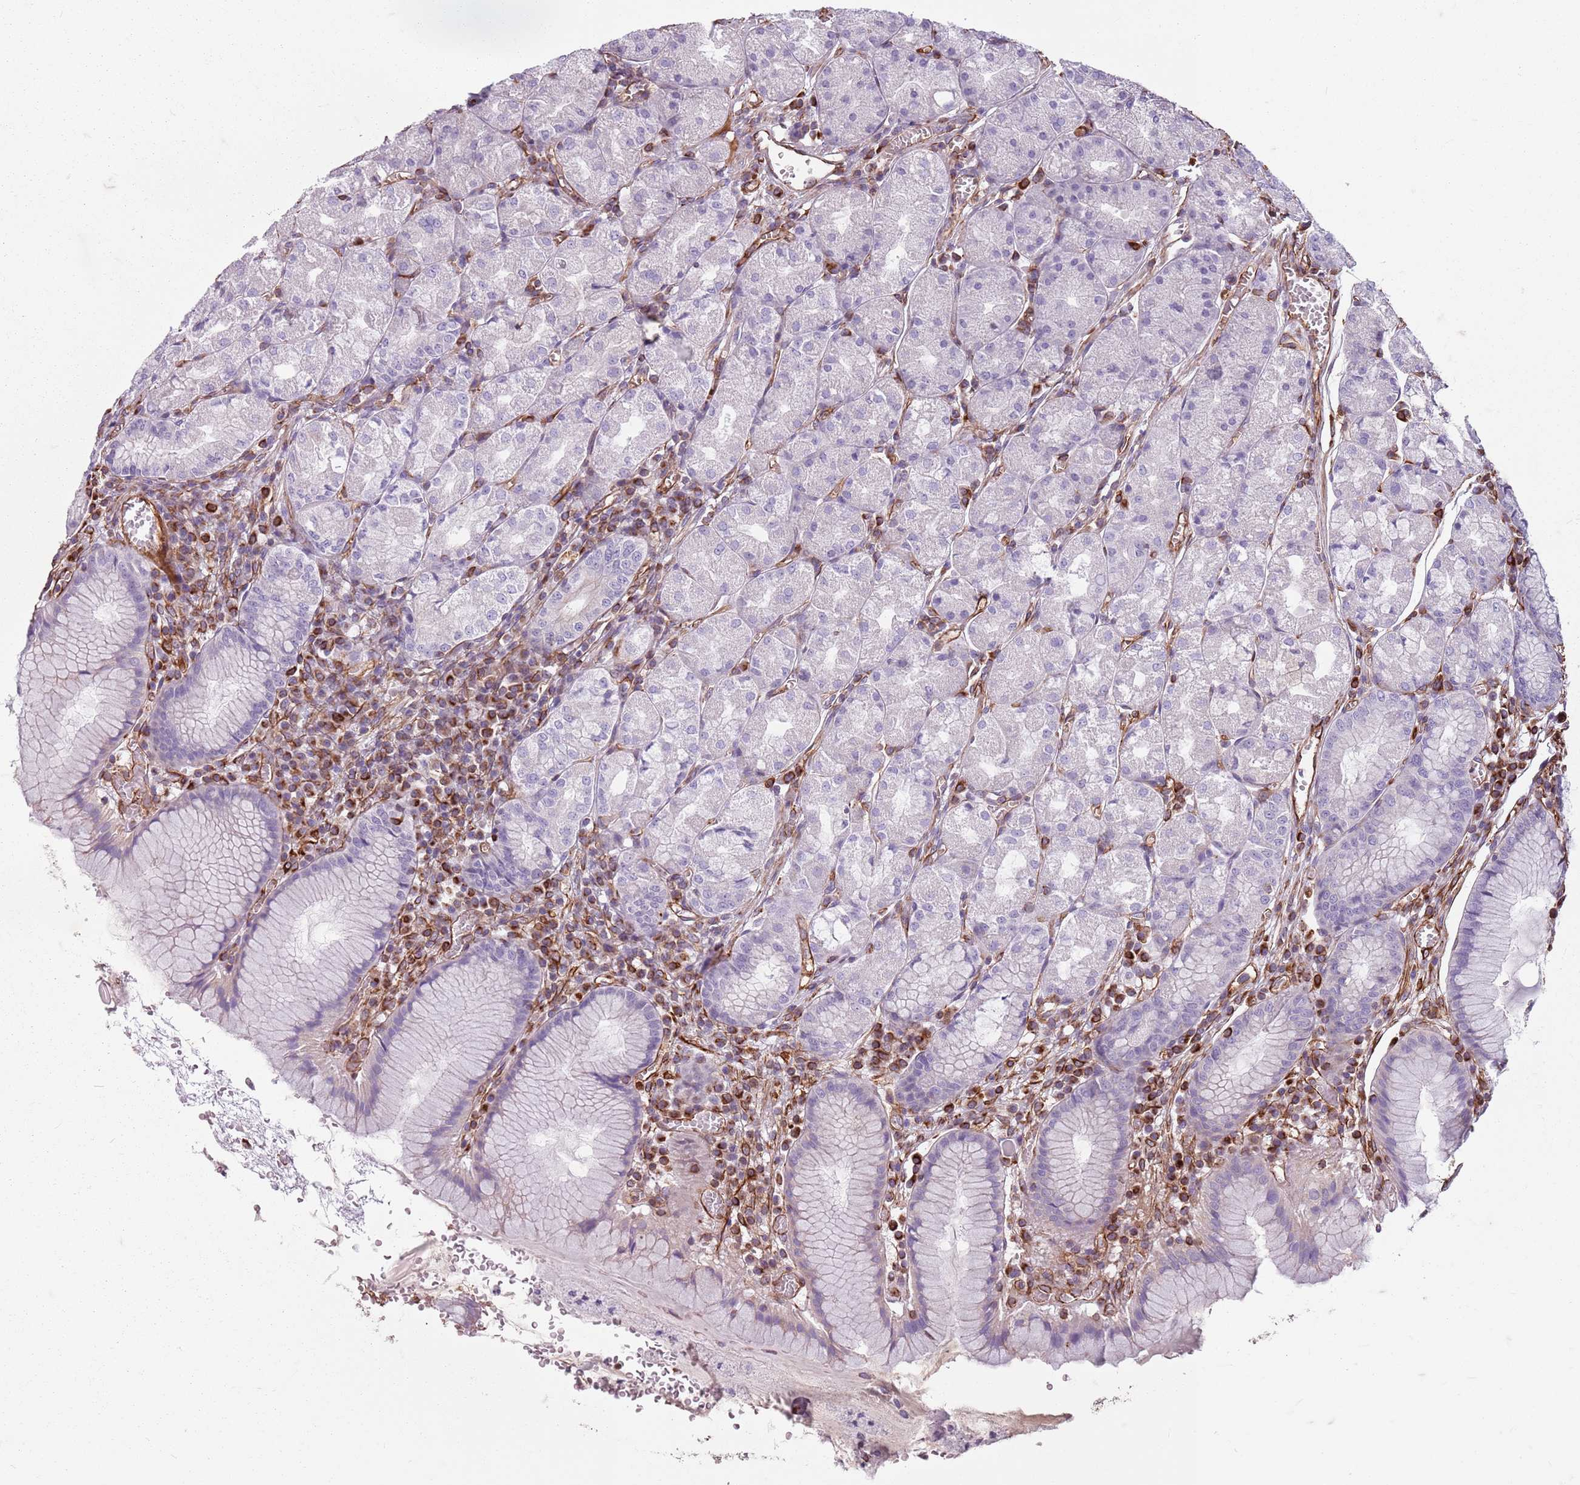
{"staining": {"intensity": "negative", "quantity": "none", "location": "none"}, "tissue": "stomach", "cell_type": "Glandular cells", "image_type": "normal", "snomed": [{"axis": "morphology", "description": "Normal tissue, NOS"}, {"axis": "topography", "description": "Stomach"}], "caption": "Stomach stained for a protein using immunohistochemistry (IHC) exhibits no staining glandular cells.", "gene": "TAS2R38", "patient": {"sex": "male", "age": 55}}